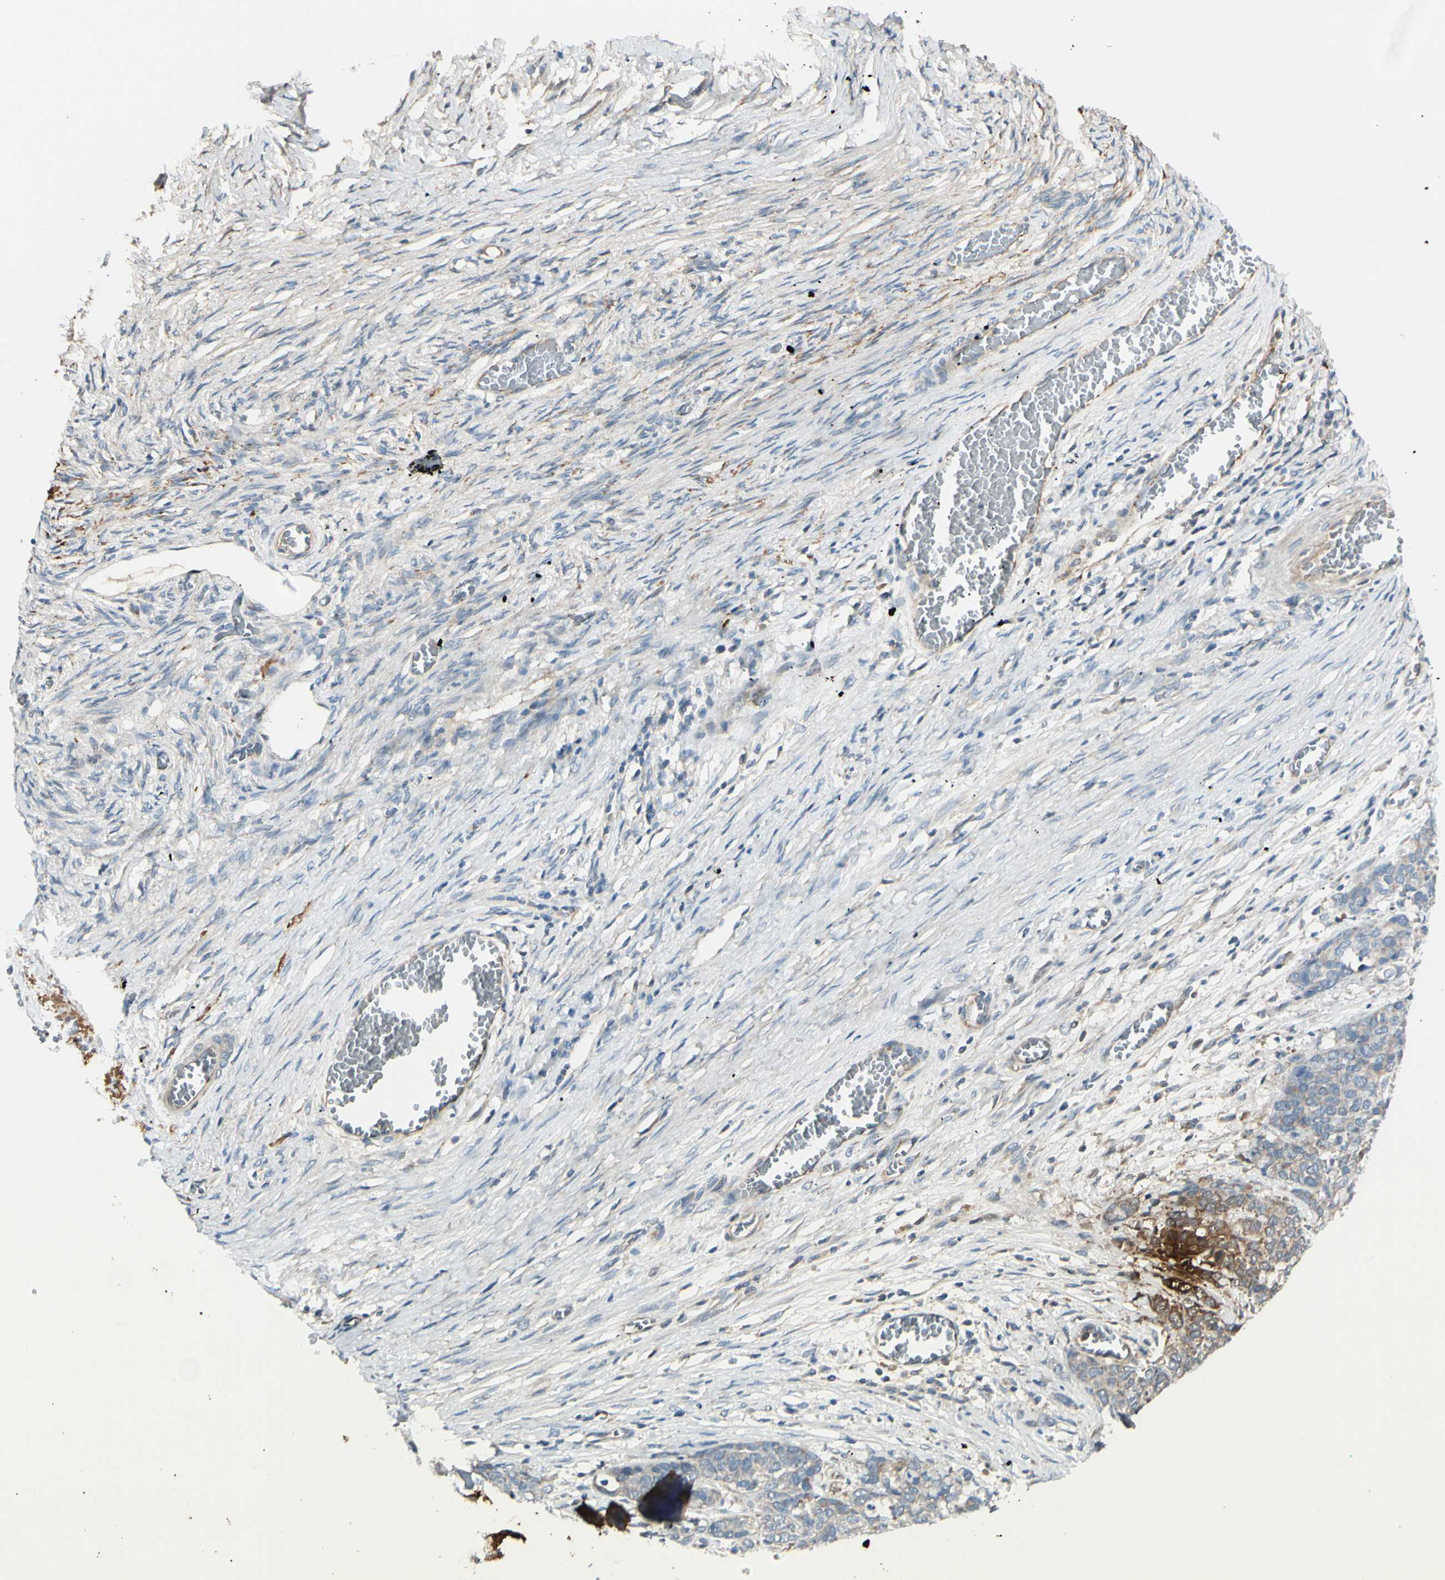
{"staining": {"intensity": "negative", "quantity": "none", "location": "none"}, "tissue": "ovarian cancer", "cell_type": "Tumor cells", "image_type": "cancer", "snomed": [{"axis": "morphology", "description": "Cystadenocarcinoma, serous, NOS"}, {"axis": "topography", "description": "Ovary"}], "caption": "Immunohistochemistry of ovarian cancer (serous cystadenocarcinoma) demonstrates no expression in tumor cells.", "gene": "EPHA3", "patient": {"sex": "female", "age": 44}}